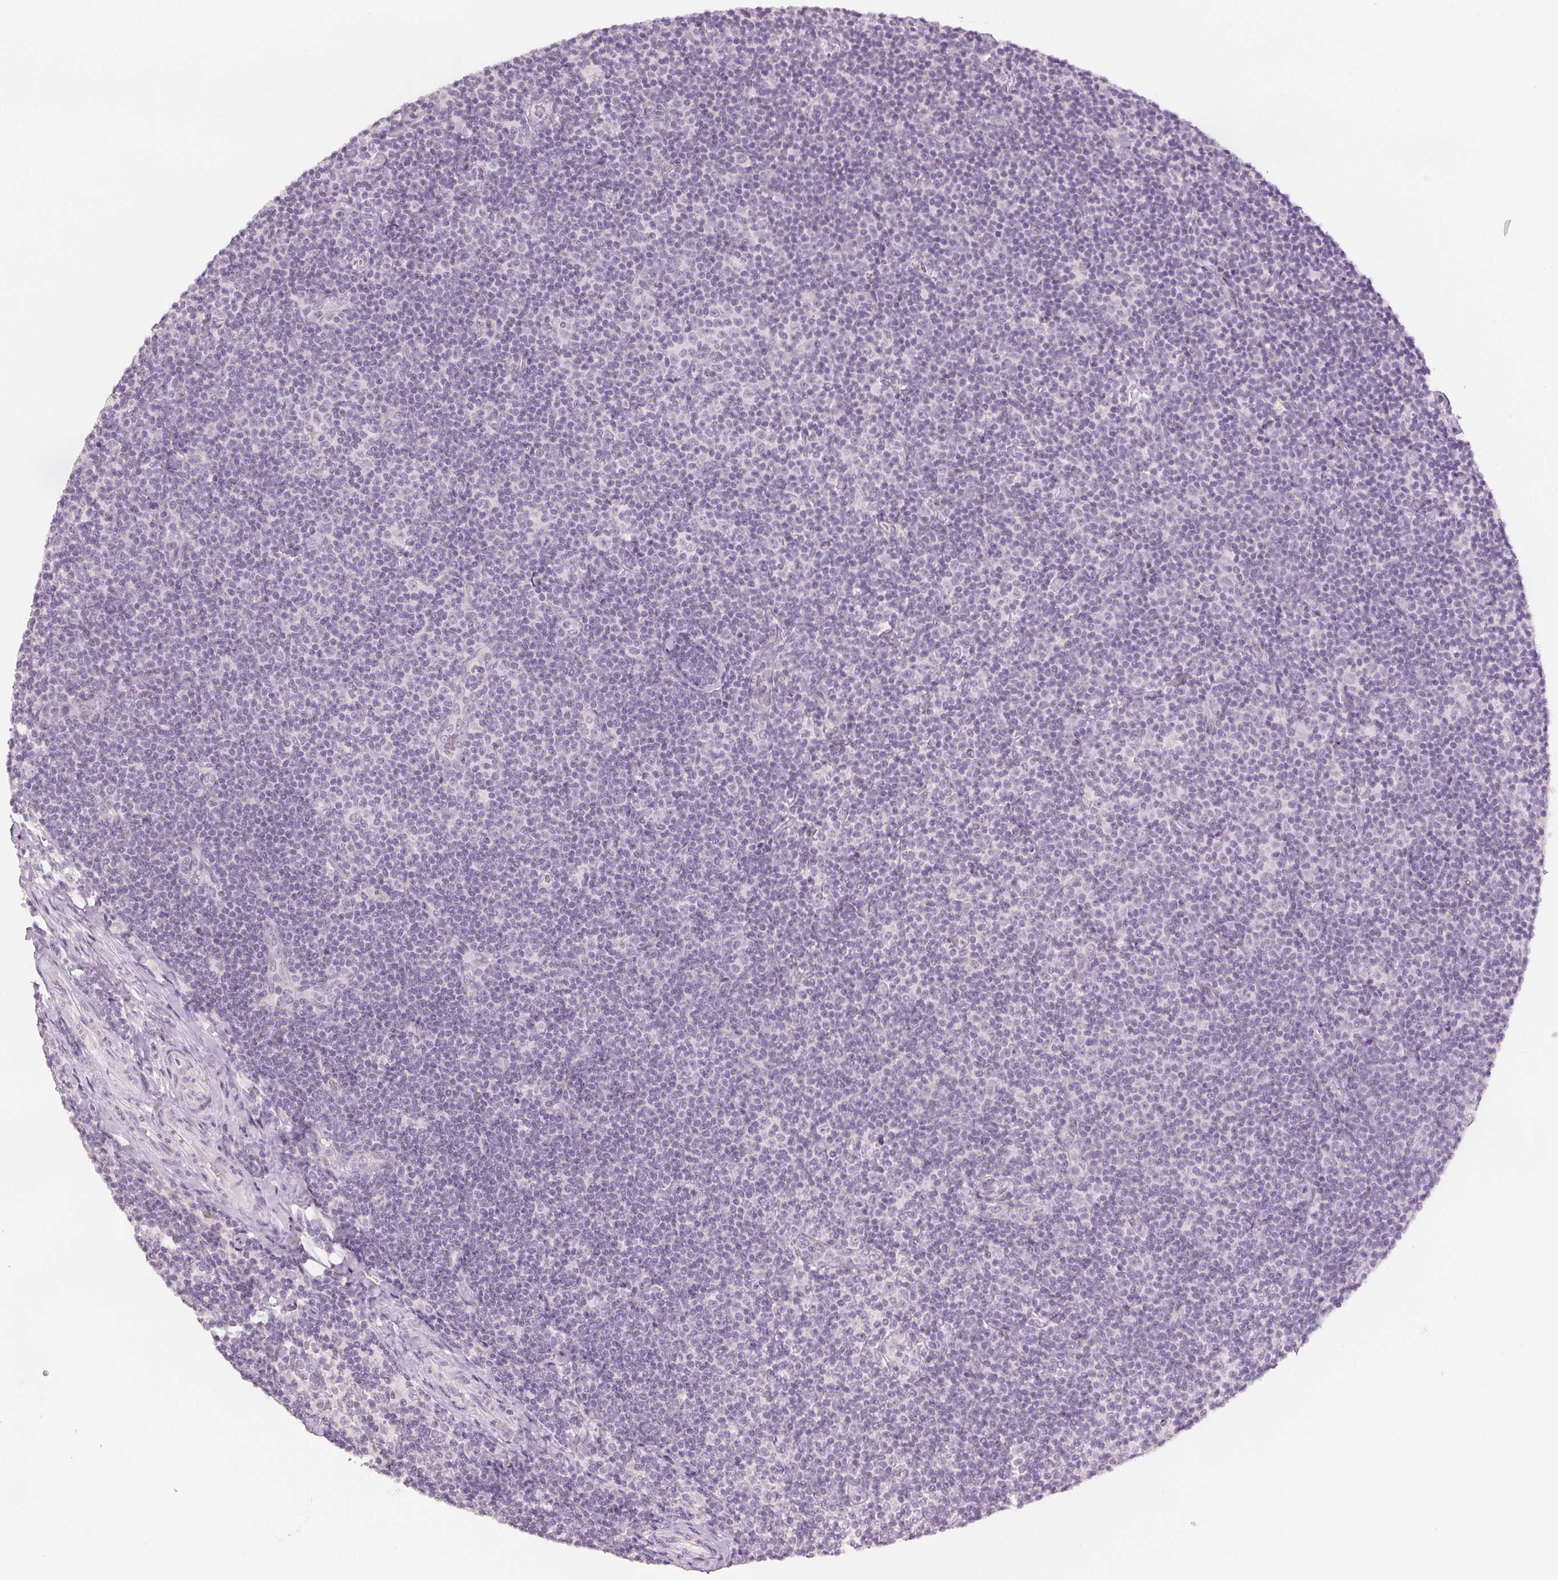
{"staining": {"intensity": "negative", "quantity": "none", "location": "none"}, "tissue": "lymphoma", "cell_type": "Tumor cells", "image_type": "cancer", "snomed": [{"axis": "morphology", "description": "Malignant lymphoma, non-Hodgkin's type, Low grade"}, {"axis": "topography", "description": "Lymph node"}], "caption": "High power microscopy micrograph of an IHC image of malignant lymphoma, non-Hodgkin's type (low-grade), revealing no significant positivity in tumor cells. The staining is performed using DAB (3,3'-diaminobenzidine) brown chromogen with nuclei counter-stained in using hematoxylin.", "gene": "SCGN", "patient": {"sex": "male", "age": 81}}